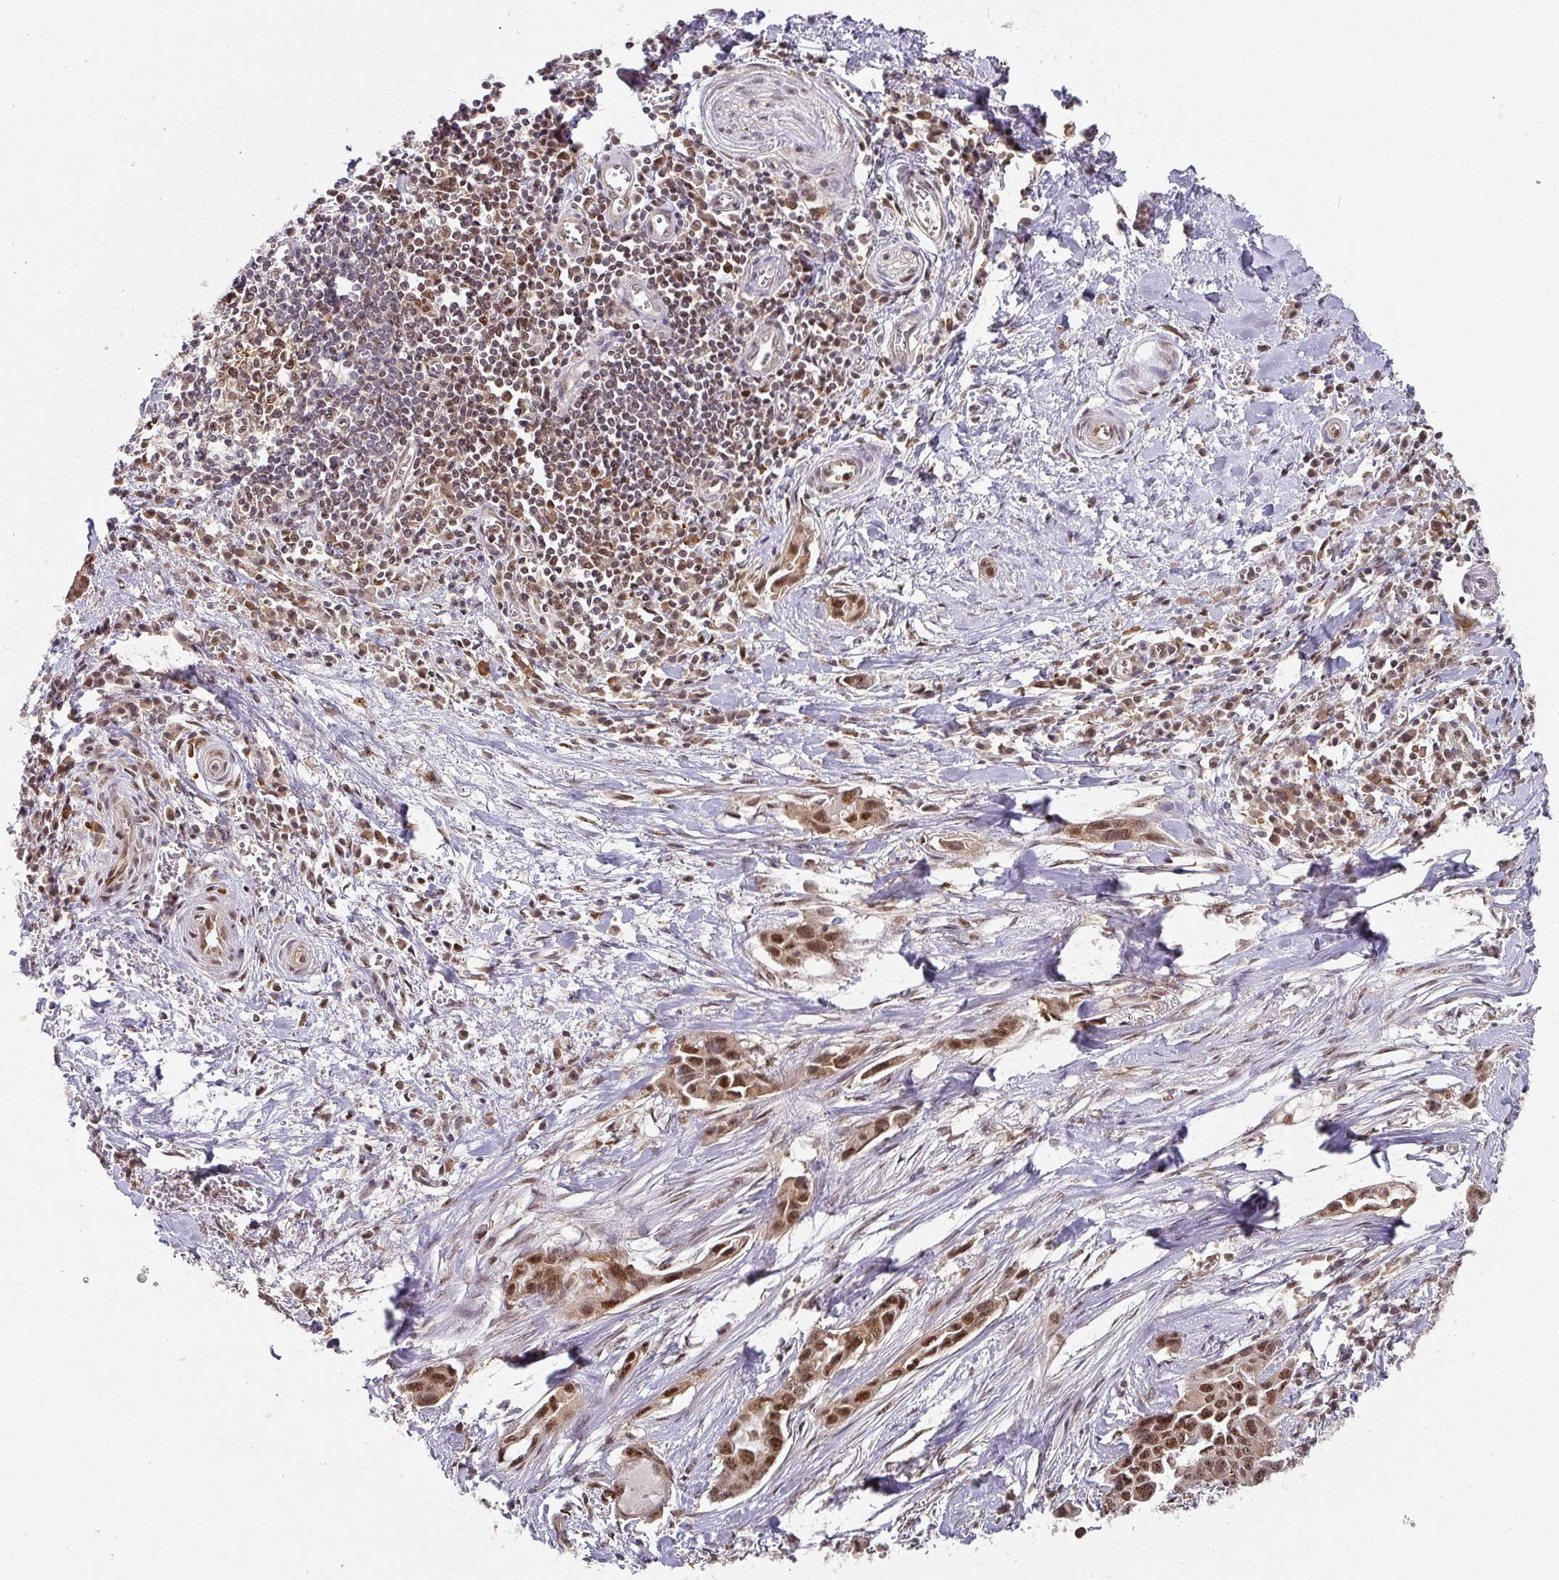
{"staining": {"intensity": "moderate", "quantity": ">75%", "location": "nuclear"}, "tissue": "lung cancer", "cell_type": "Tumor cells", "image_type": "cancer", "snomed": [{"axis": "morphology", "description": "Adenocarcinoma, NOS"}, {"axis": "topography", "description": "Lung"}], "caption": "This photomicrograph displays lung cancer (adenocarcinoma) stained with immunohistochemistry to label a protein in brown. The nuclear of tumor cells show moderate positivity for the protein. Nuclei are counter-stained blue.", "gene": "RANBP9", "patient": {"sex": "female", "age": 76}}